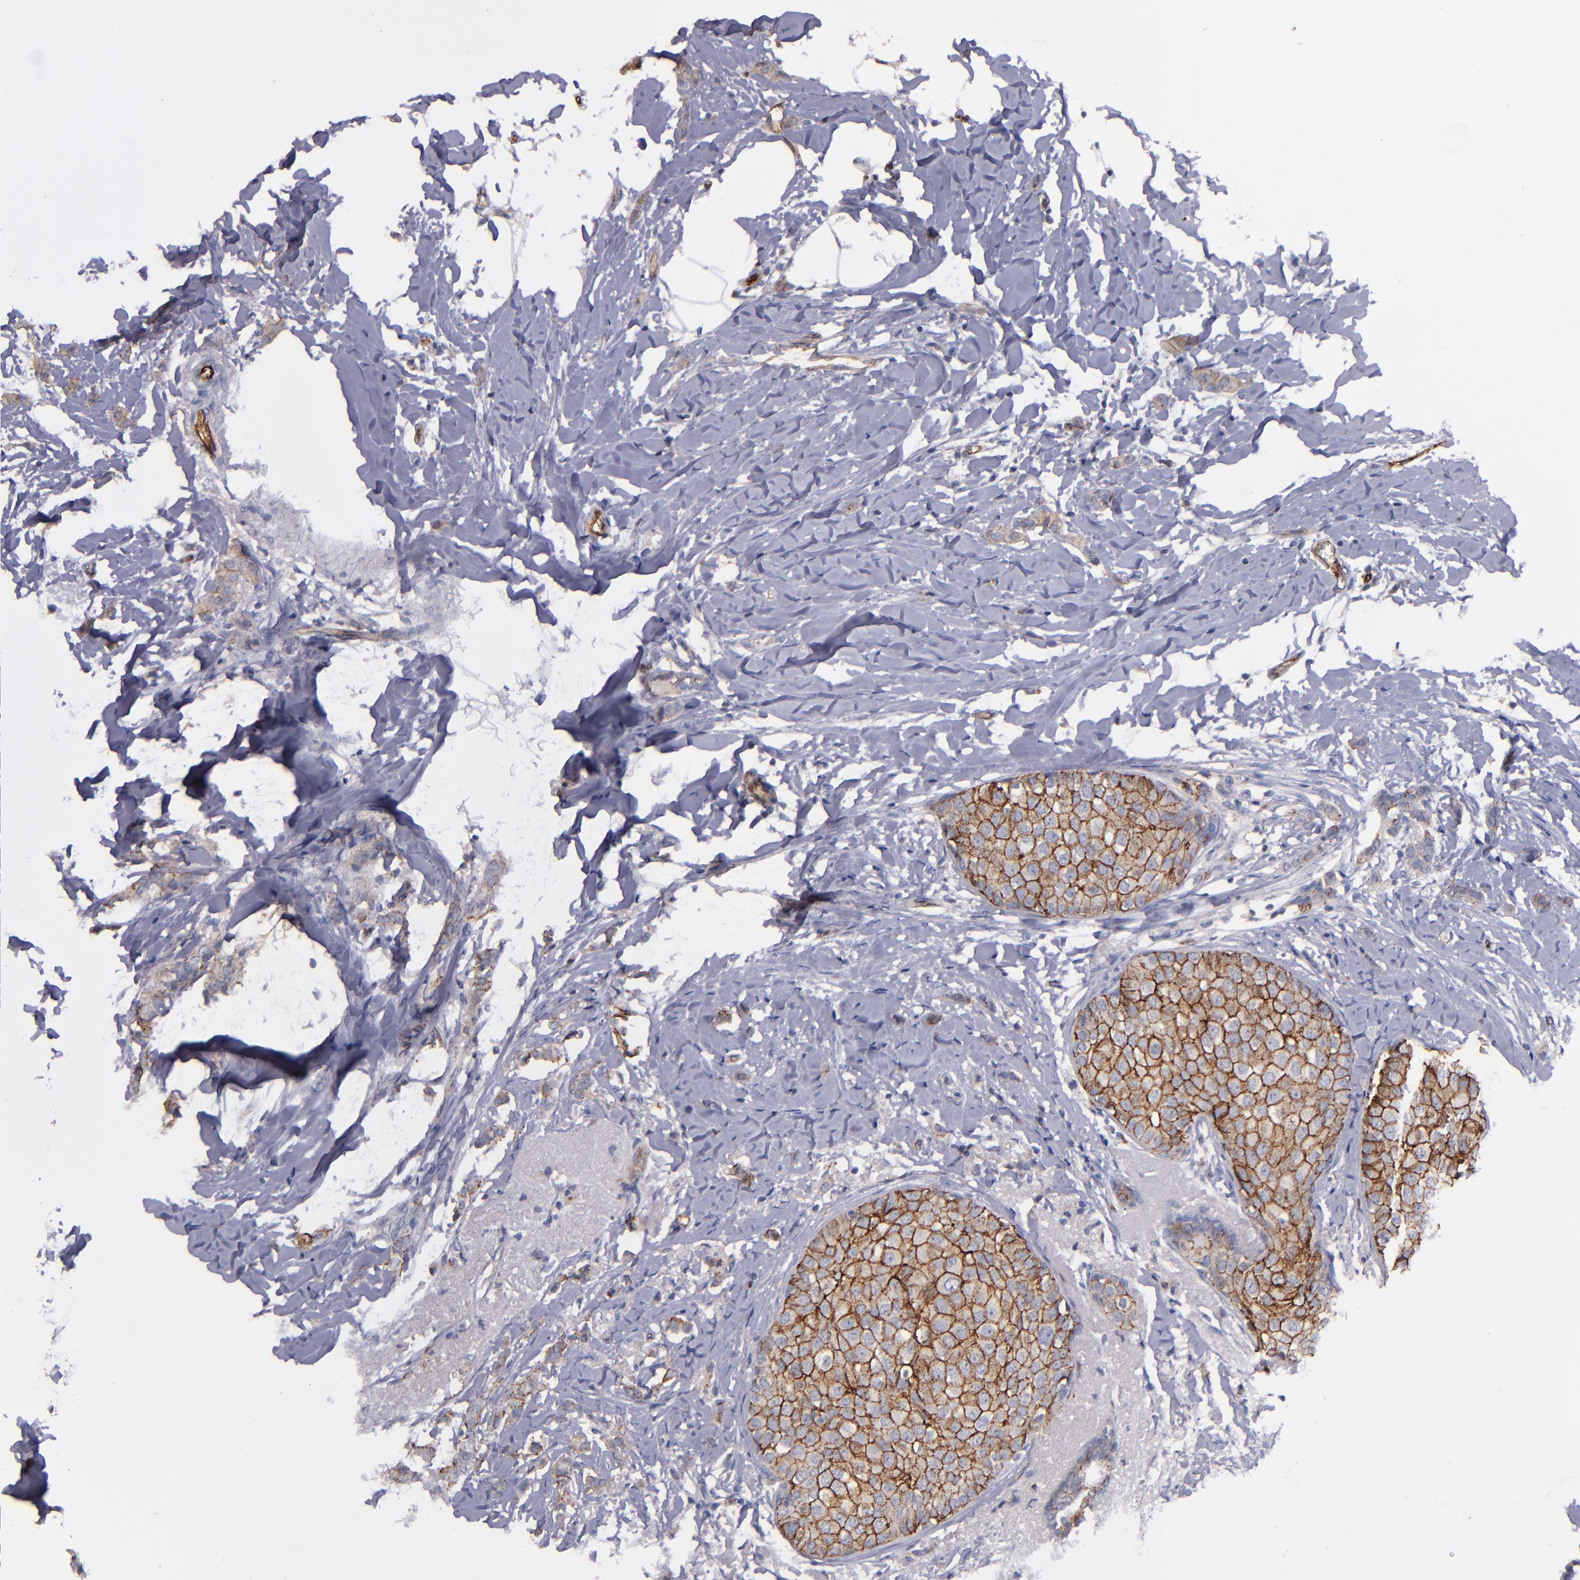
{"staining": {"intensity": "moderate", "quantity": "25%-75%", "location": "cytoplasmic/membranous"}, "tissue": "breast cancer", "cell_type": "Tumor cells", "image_type": "cancer", "snomed": [{"axis": "morphology", "description": "Lobular carcinoma"}, {"axis": "topography", "description": "Breast"}], "caption": "Approximately 25%-75% of tumor cells in human breast cancer (lobular carcinoma) show moderate cytoplasmic/membranous protein positivity as visualized by brown immunohistochemical staining.", "gene": "CLDN5", "patient": {"sex": "female", "age": 55}}